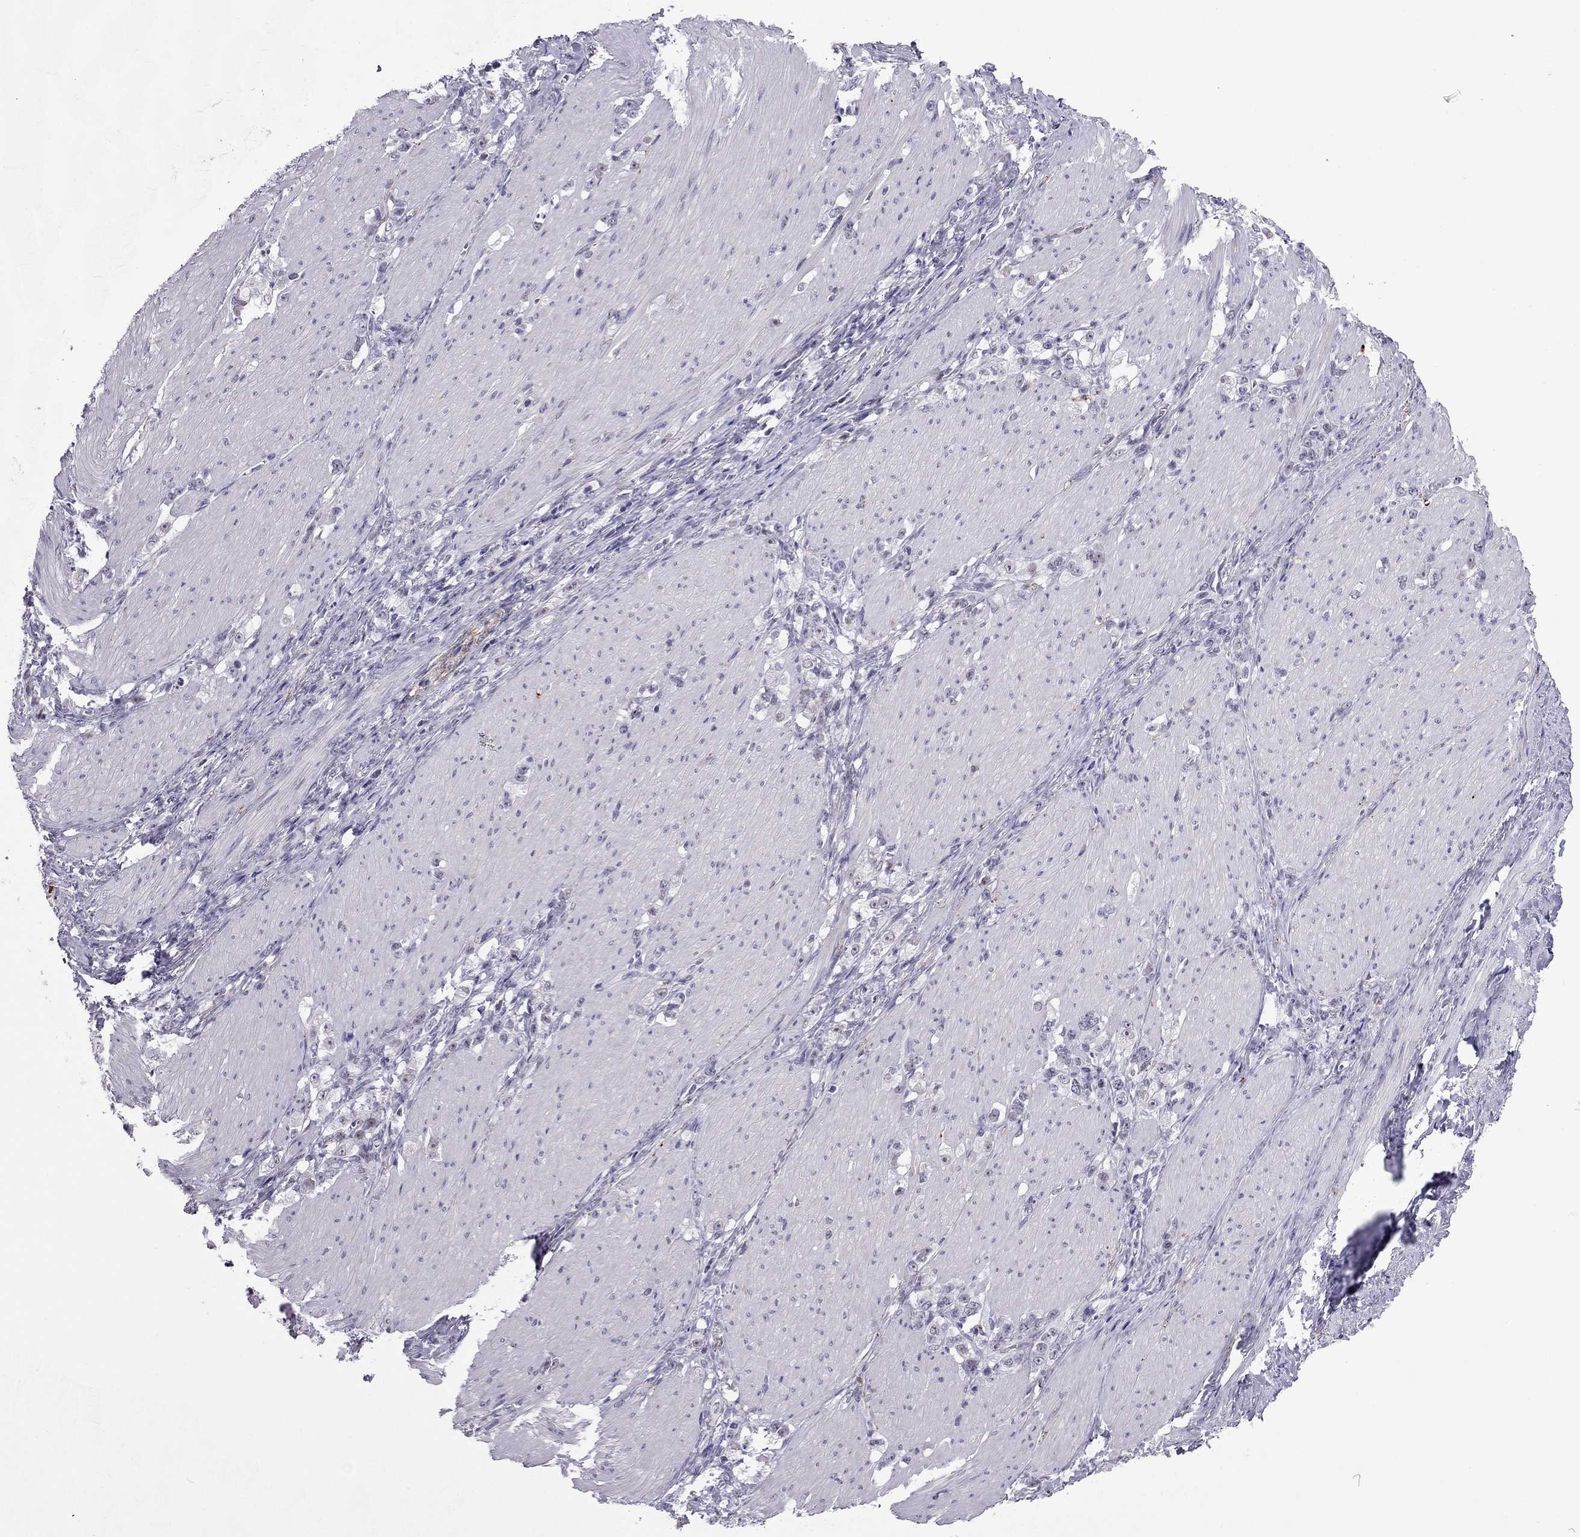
{"staining": {"intensity": "negative", "quantity": "none", "location": "none"}, "tissue": "stomach cancer", "cell_type": "Tumor cells", "image_type": "cancer", "snomed": [{"axis": "morphology", "description": "Adenocarcinoma, NOS"}, {"axis": "topography", "description": "Stomach, lower"}], "caption": "IHC photomicrograph of neoplastic tissue: human stomach cancer (adenocarcinoma) stained with DAB (3,3'-diaminobenzidine) reveals no significant protein positivity in tumor cells.", "gene": "ZNF646", "patient": {"sex": "male", "age": 88}}